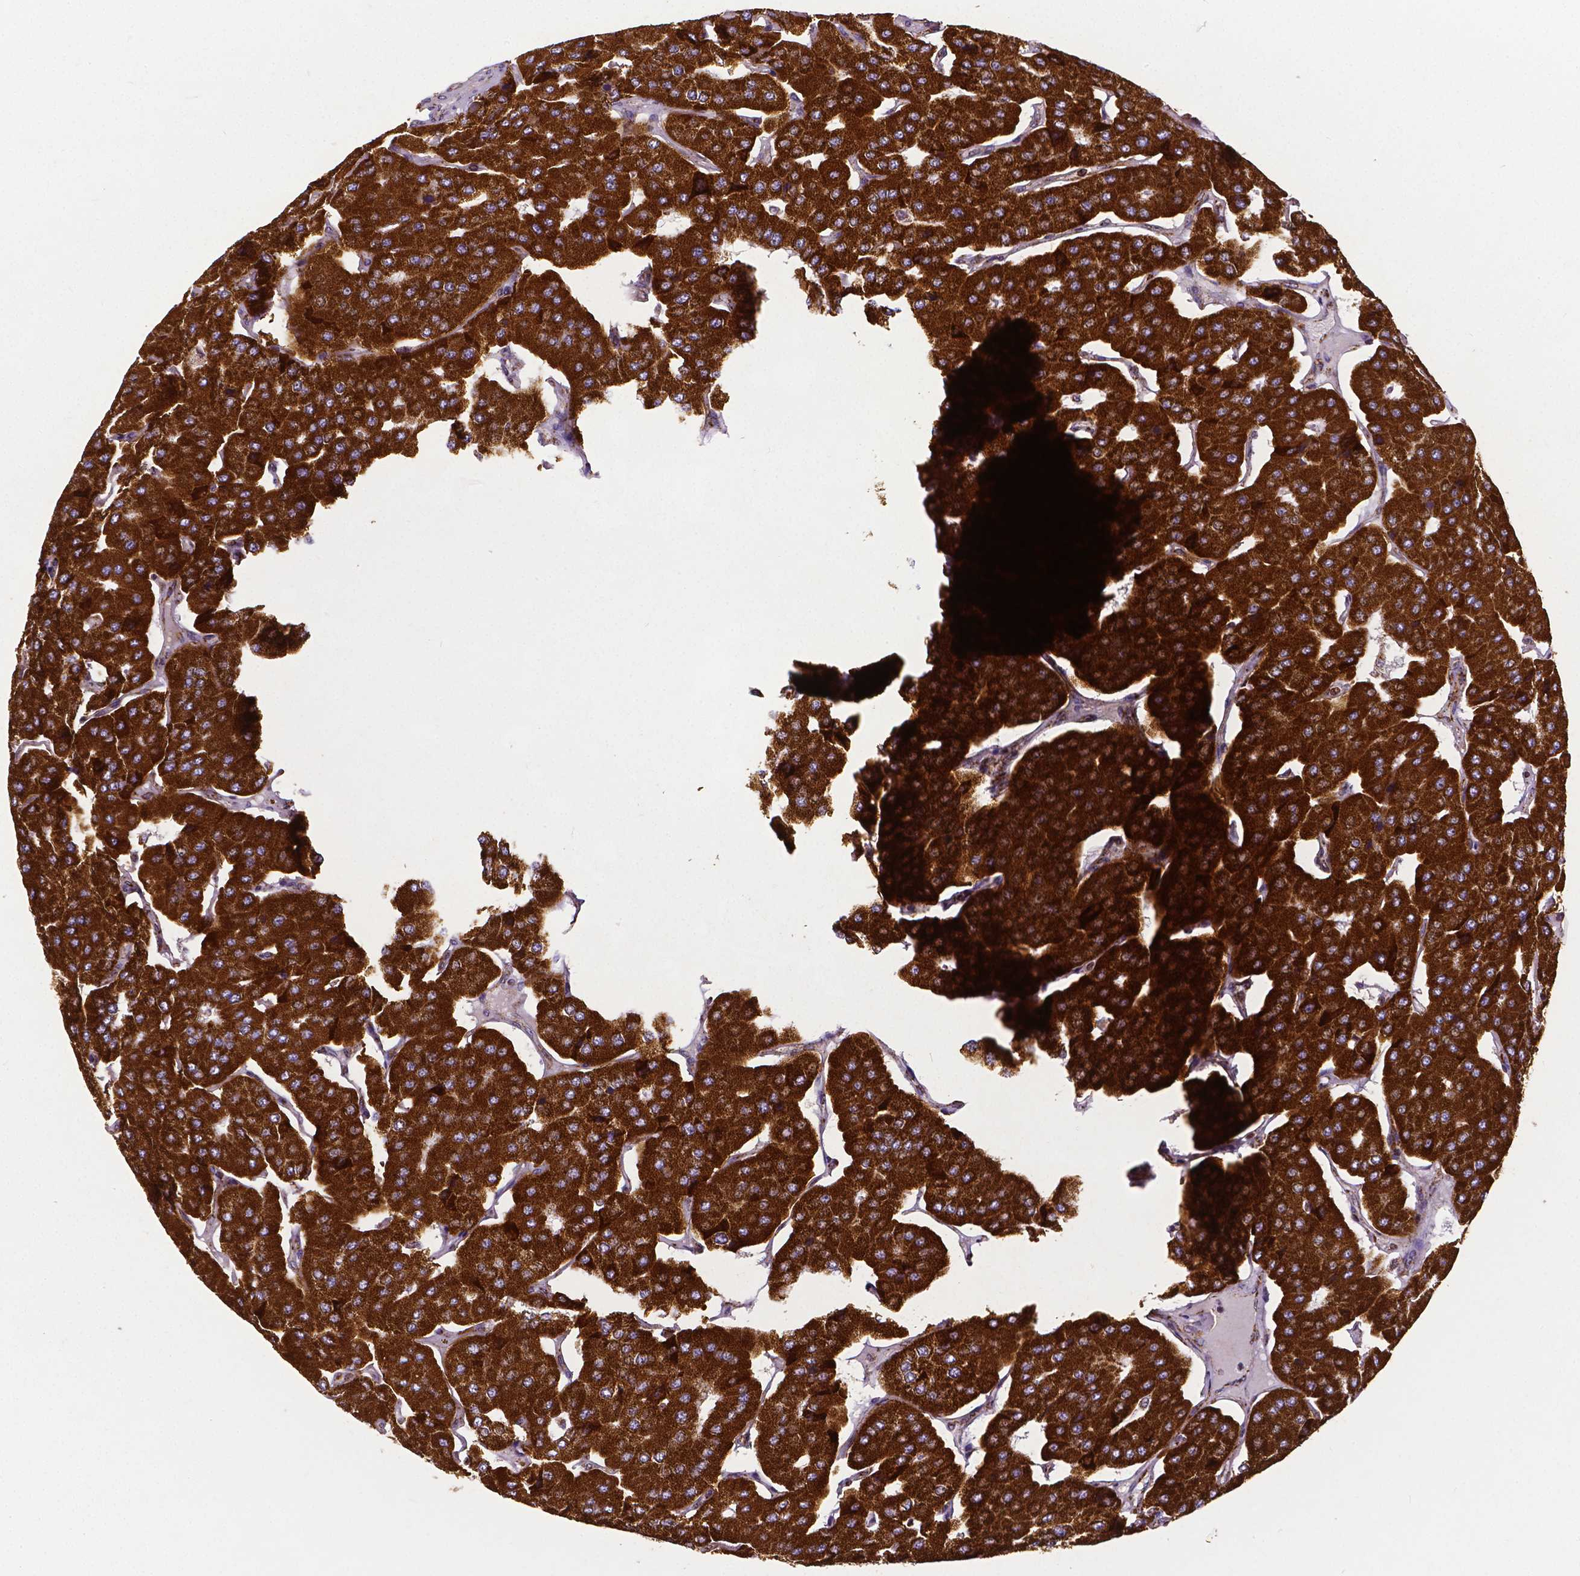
{"staining": {"intensity": "strong", "quantity": ">75%", "location": "cytoplasmic/membranous"}, "tissue": "parathyroid gland", "cell_type": "Glandular cells", "image_type": "normal", "snomed": [{"axis": "morphology", "description": "Normal tissue, NOS"}, {"axis": "morphology", "description": "Adenoma, NOS"}, {"axis": "topography", "description": "Parathyroid gland"}], "caption": "Protein analysis of unremarkable parathyroid gland shows strong cytoplasmic/membranous positivity in approximately >75% of glandular cells.", "gene": "MACC1", "patient": {"sex": "female", "age": 86}}